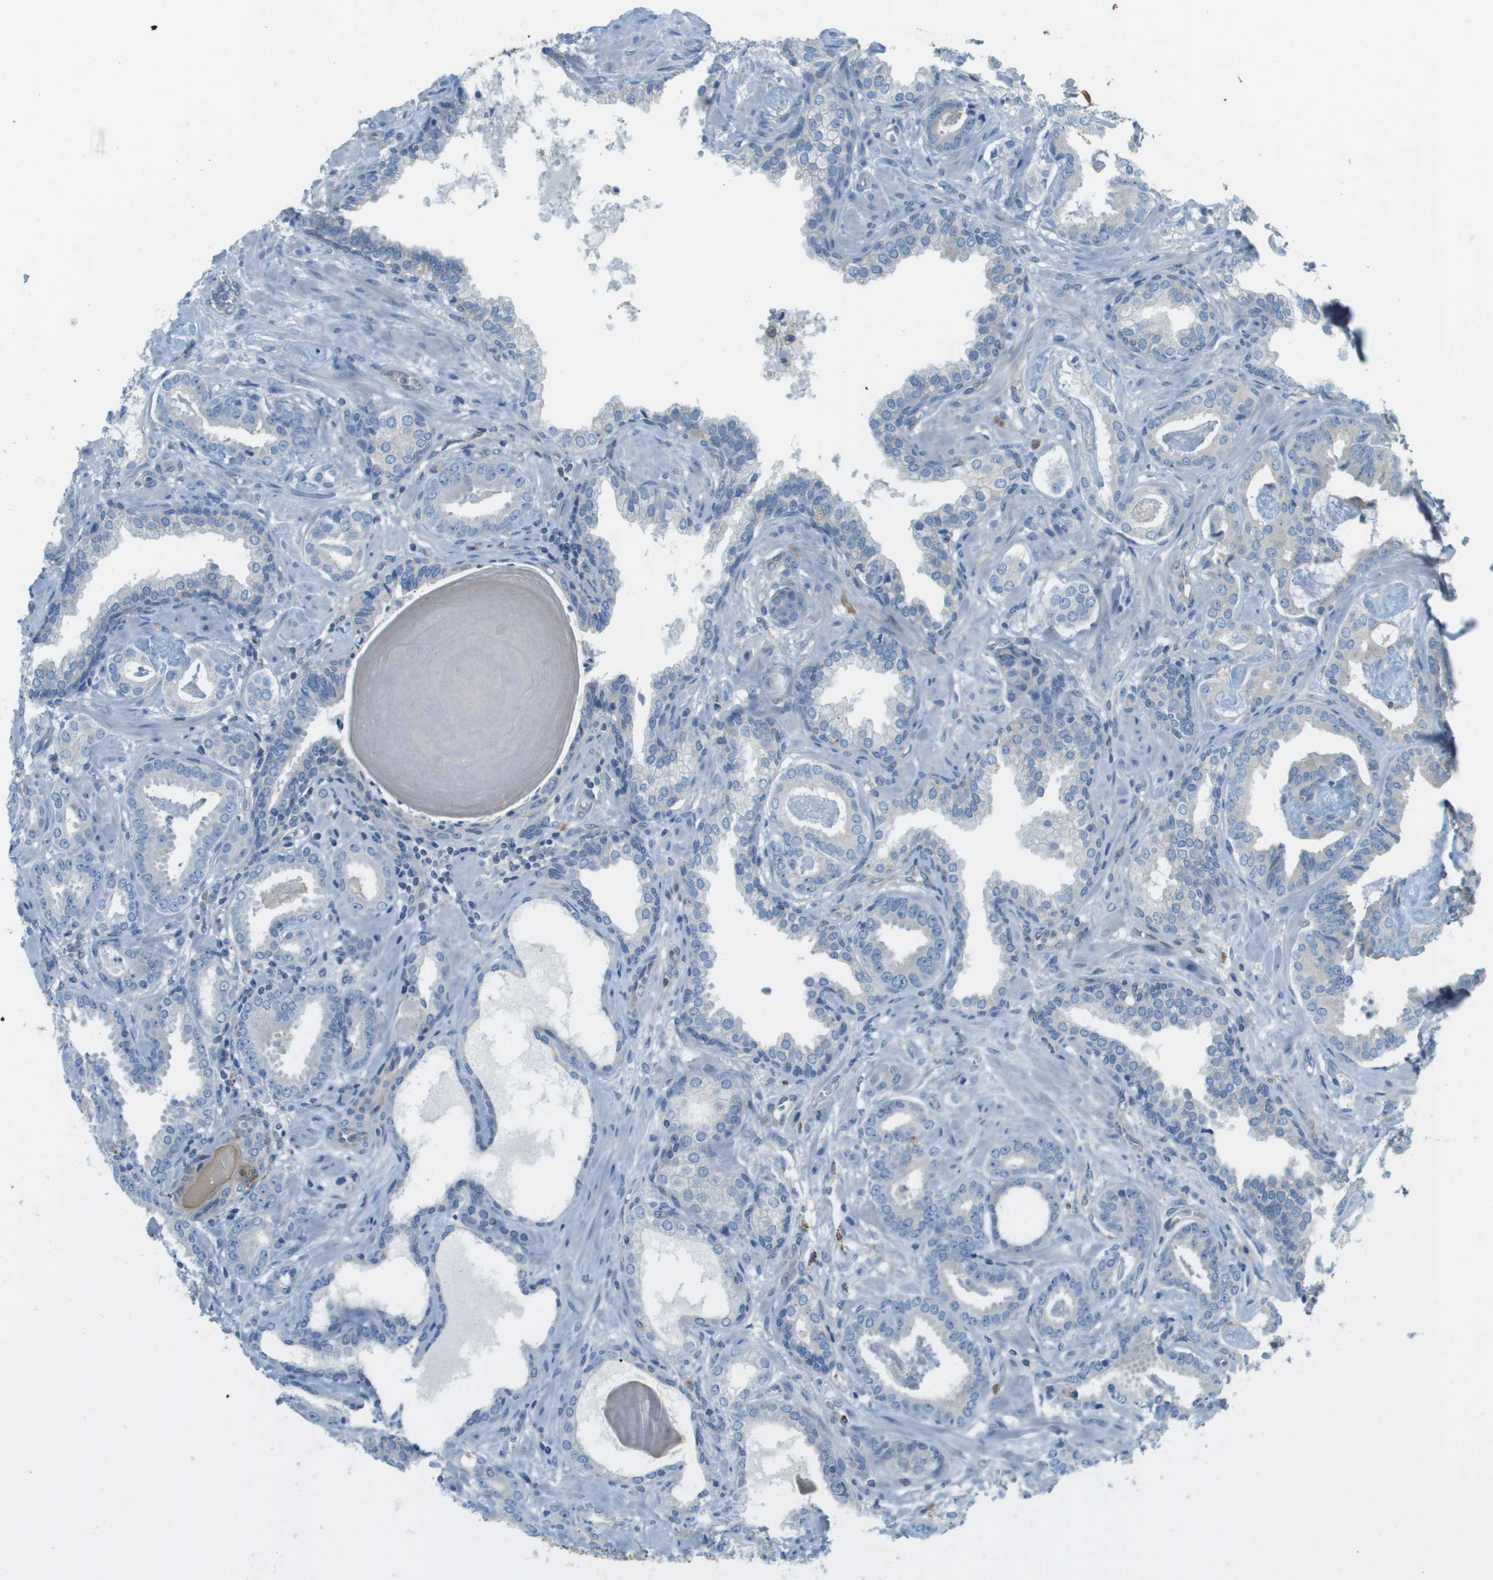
{"staining": {"intensity": "negative", "quantity": "none", "location": "none"}, "tissue": "prostate cancer", "cell_type": "Tumor cells", "image_type": "cancer", "snomed": [{"axis": "morphology", "description": "Adenocarcinoma, Low grade"}, {"axis": "topography", "description": "Prostate"}], "caption": "An immunohistochemistry photomicrograph of prostate cancer is shown. There is no staining in tumor cells of prostate cancer.", "gene": "DNAJB11", "patient": {"sex": "male", "age": 53}}